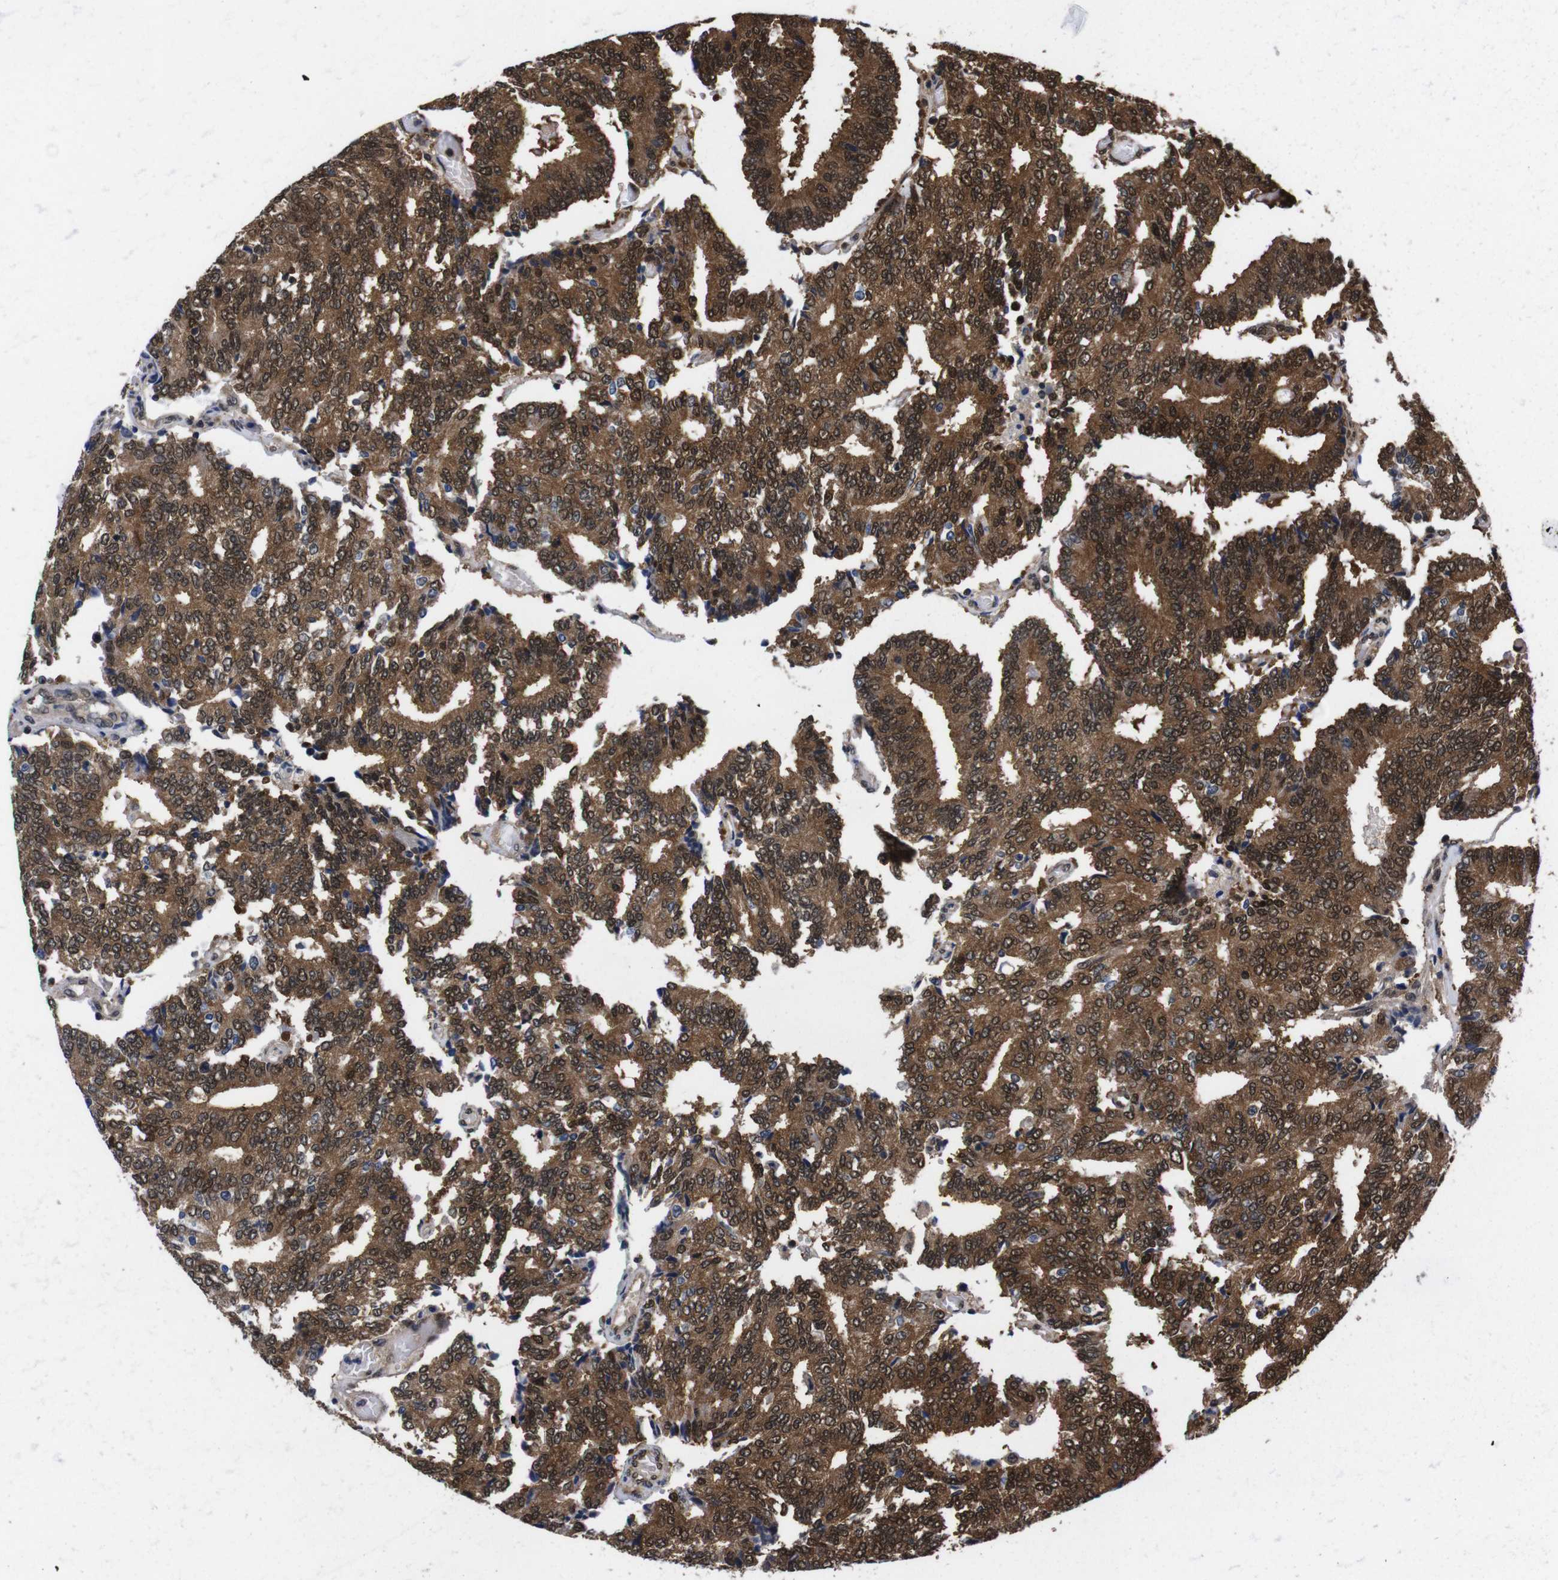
{"staining": {"intensity": "strong", "quantity": ">75%", "location": "cytoplasmic/membranous,nuclear"}, "tissue": "prostate cancer", "cell_type": "Tumor cells", "image_type": "cancer", "snomed": [{"axis": "morphology", "description": "Adenocarcinoma, High grade"}, {"axis": "topography", "description": "Prostate"}], "caption": "Immunohistochemical staining of human prostate high-grade adenocarcinoma shows high levels of strong cytoplasmic/membranous and nuclear protein expression in about >75% of tumor cells.", "gene": "UBQLN2", "patient": {"sex": "male", "age": 55}}